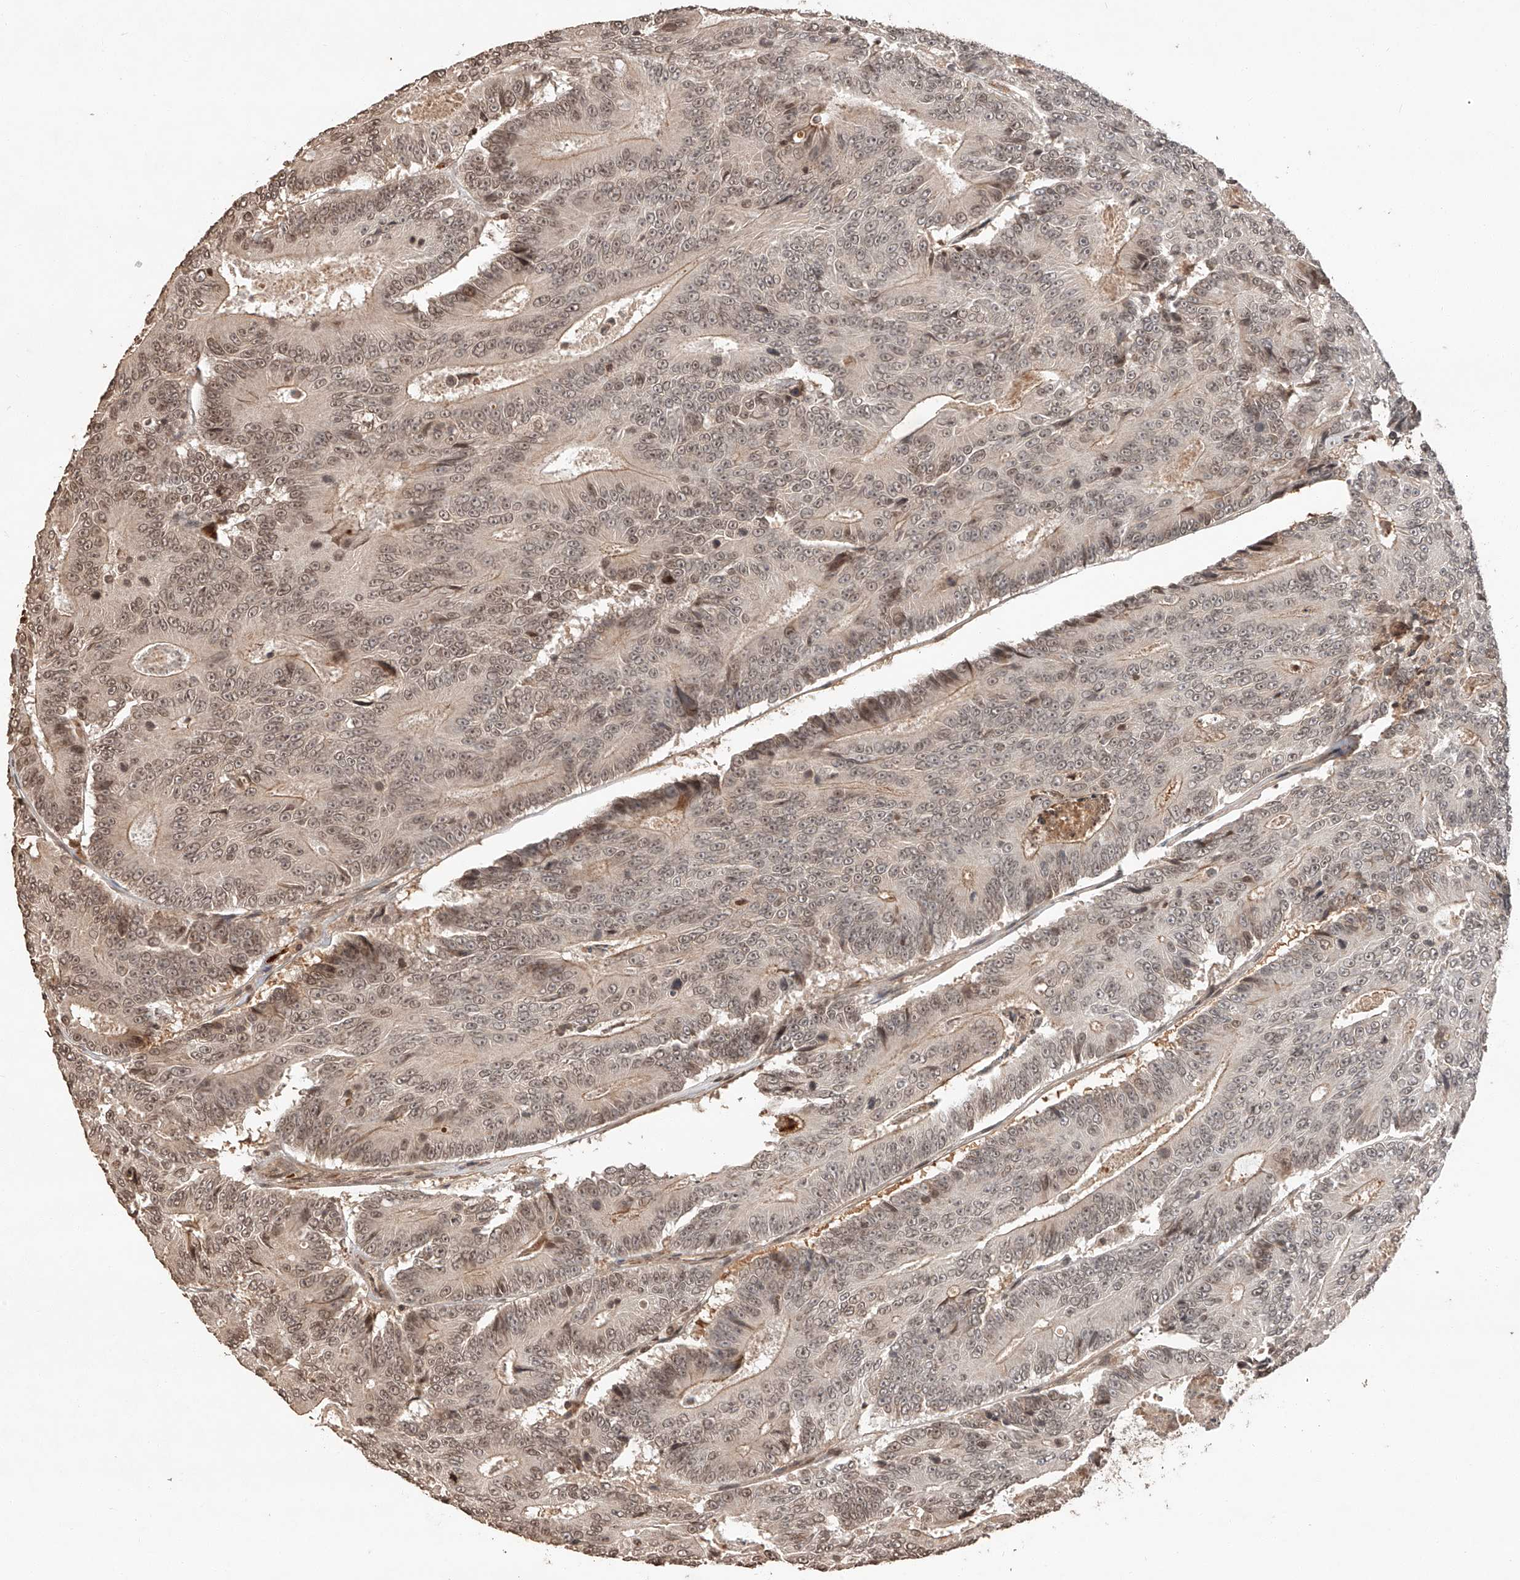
{"staining": {"intensity": "weak", "quantity": "25%-75%", "location": "cytoplasmic/membranous,nuclear"}, "tissue": "colorectal cancer", "cell_type": "Tumor cells", "image_type": "cancer", "snomed": [{"axis": "morphology", "description": "Adenocarcinoma, NOS"}, {"axis": "topography", "description": "Colon"}], "caption": "DAB immunohistochemical staining of colorectal cancer (adenocarcinoma) demonstrates weak cytoplasmic/membranous and nuclear protein expression in approximately 25%-75% of tumor cells.", "gene": "ARHGAP33", "patient": {"sex": "male", "age": 83}}